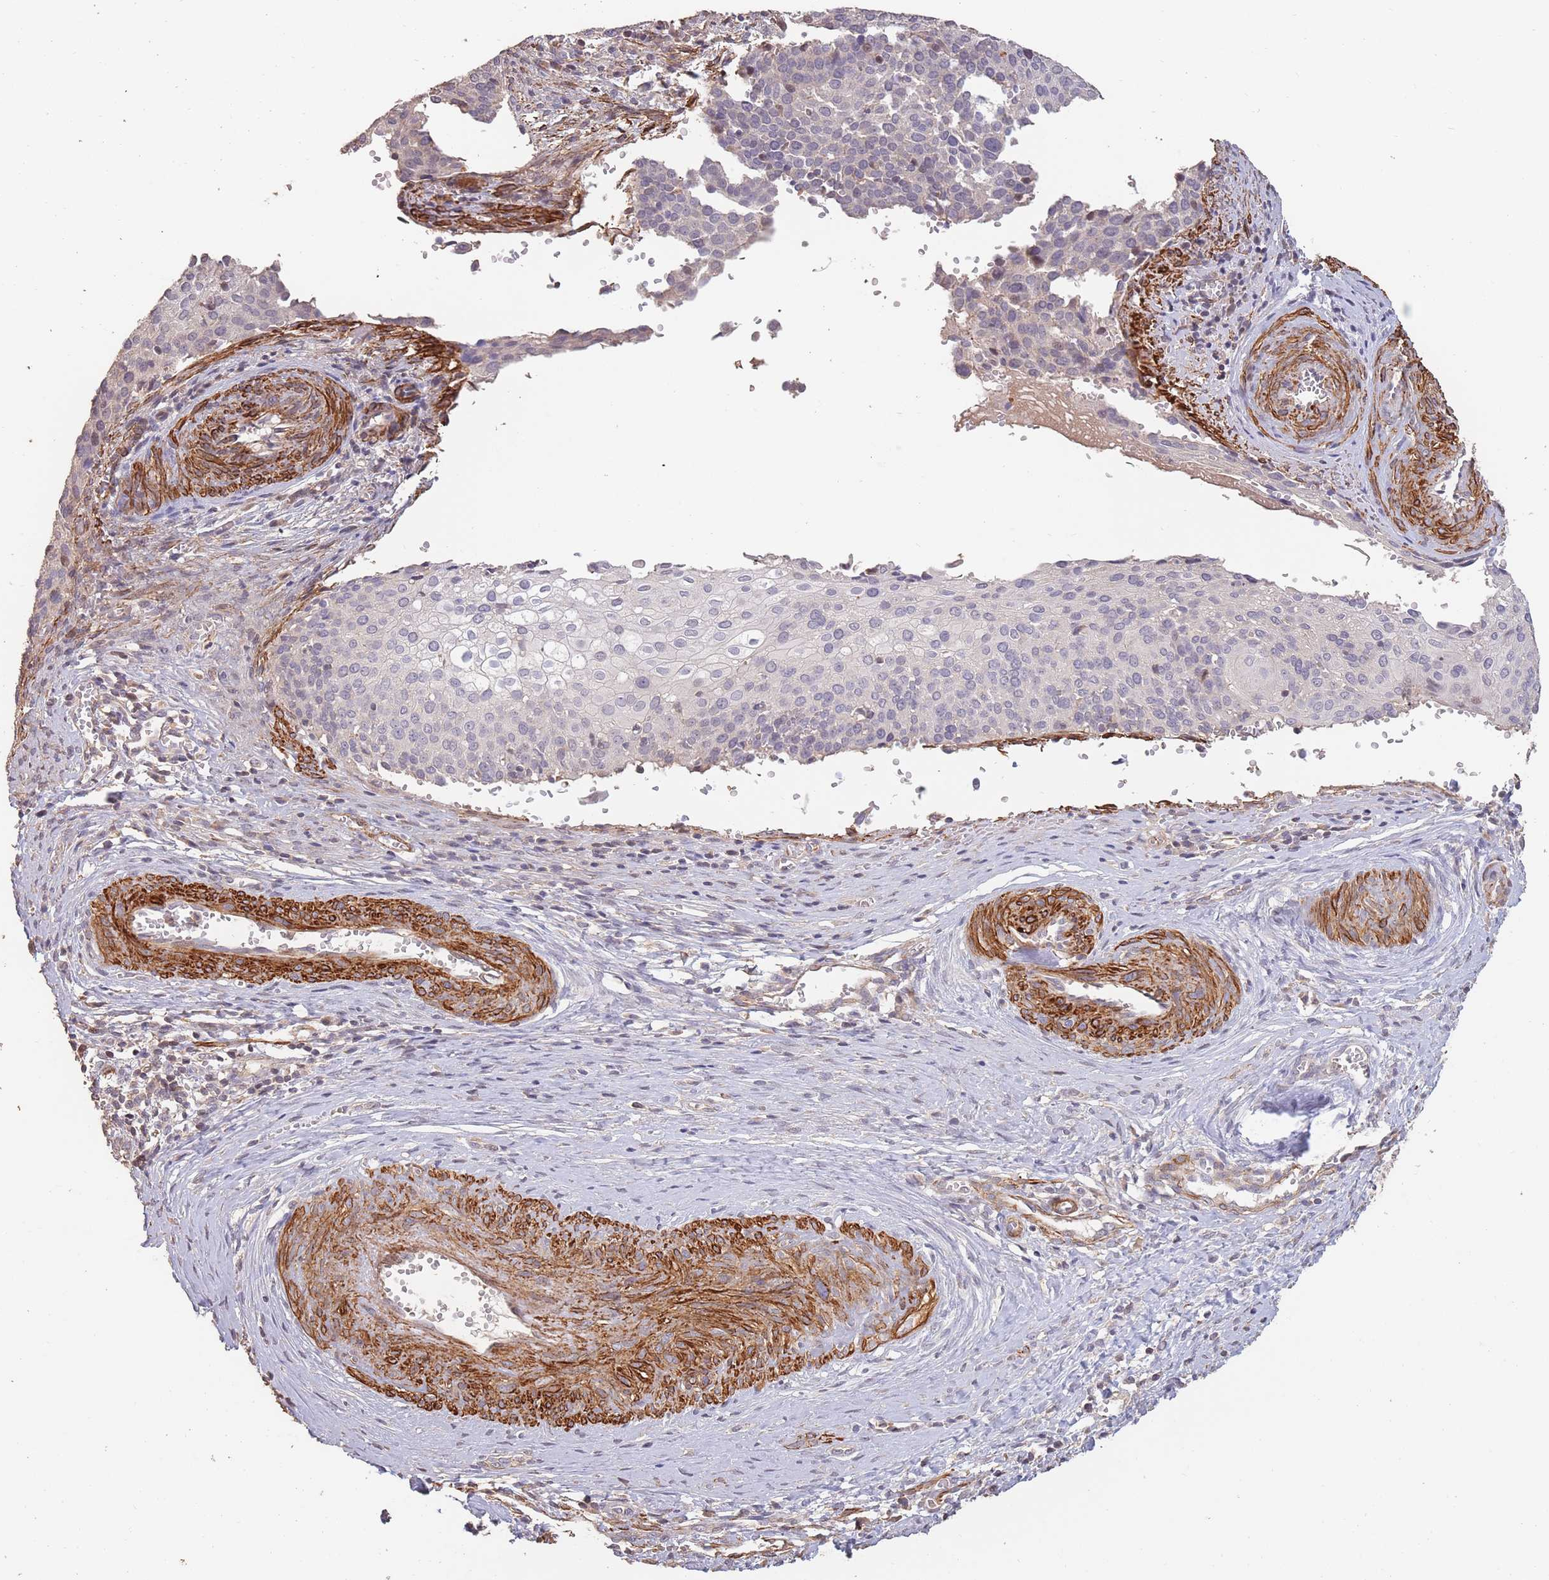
{"staining": {"intensity": "negative", "quantity": "none", "location": "none"}, "tissue": "cervical cancer", "cell_type": "Tumor cells", "image_type": "cancer", "snomed": [{"axis": "morphology", "description": "Squamous cell carcinoma, NOS"}, {"axis": "topography", "description": "Cervix"}], "caption": "DAB immunohistochemical staining of cervical cancer reveals no significant positivity in tumor cells.", "gene": "NLRC4", "patient": {"sex": "female", "age": 44}}